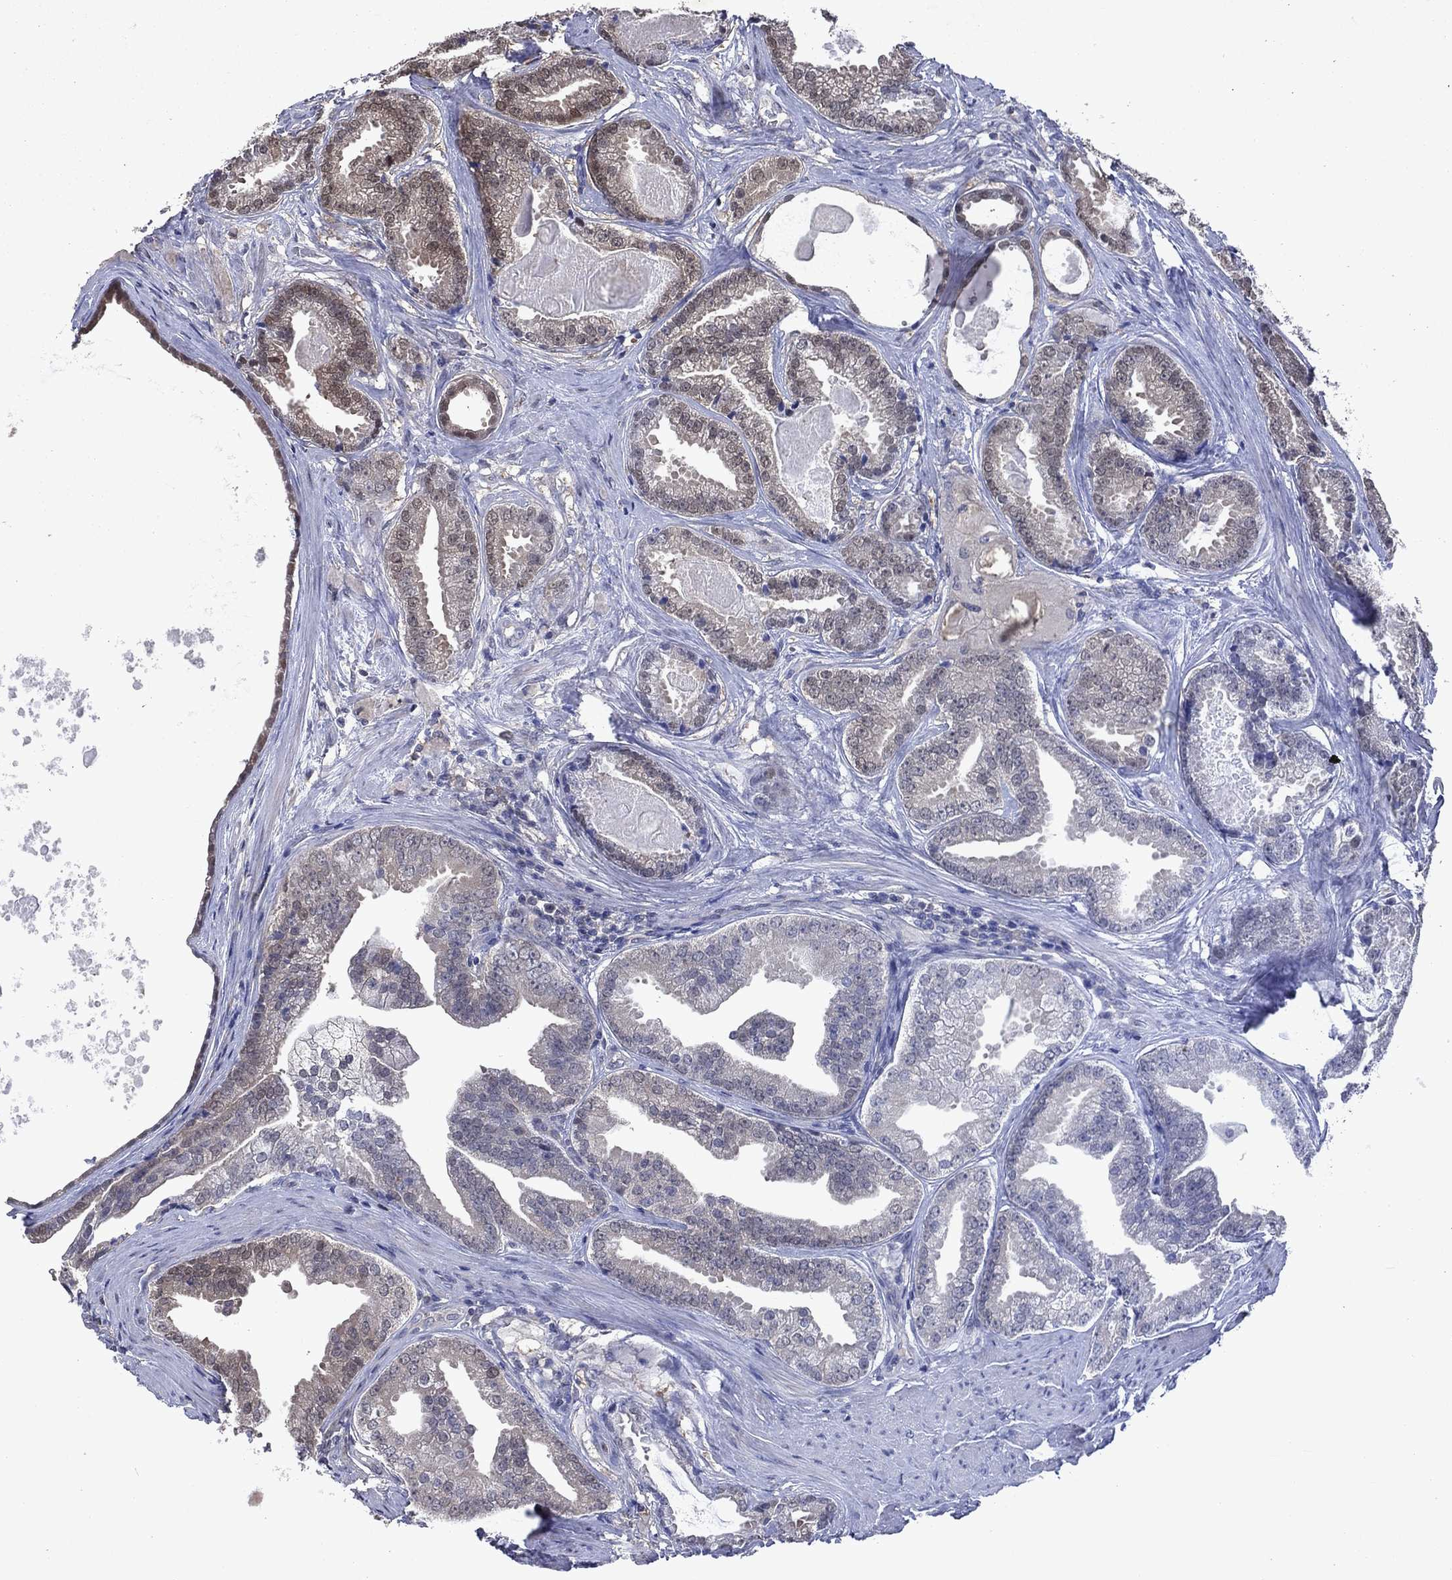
{"staining": {"intensity": "moderate", "quantity": "<25%", "location": "cytoplasmic/membranous"}, "tissue": "prostate cancer", "cell_type": "Tumor cells", "image_type": "cancer", "snomed": [{"axis": "morphology", "description": "Adenocarcinoma, NOS"}, {"axis": "morphology", "description": "Adenocarcinoma, High grade"}, {"axis": "topography", "description": "Prostate"}], "caption": "Immunohistochemistry (IHC) photomicrograph of human high-grade adenocarcinoma (prostate) stained for a protein (brown), which shows low levels of moderate cytoplasmic/membranous staining in about <25% of tumor cells.", "gene": "MTAP", "patient": {"sex": "male", "age": 64}}